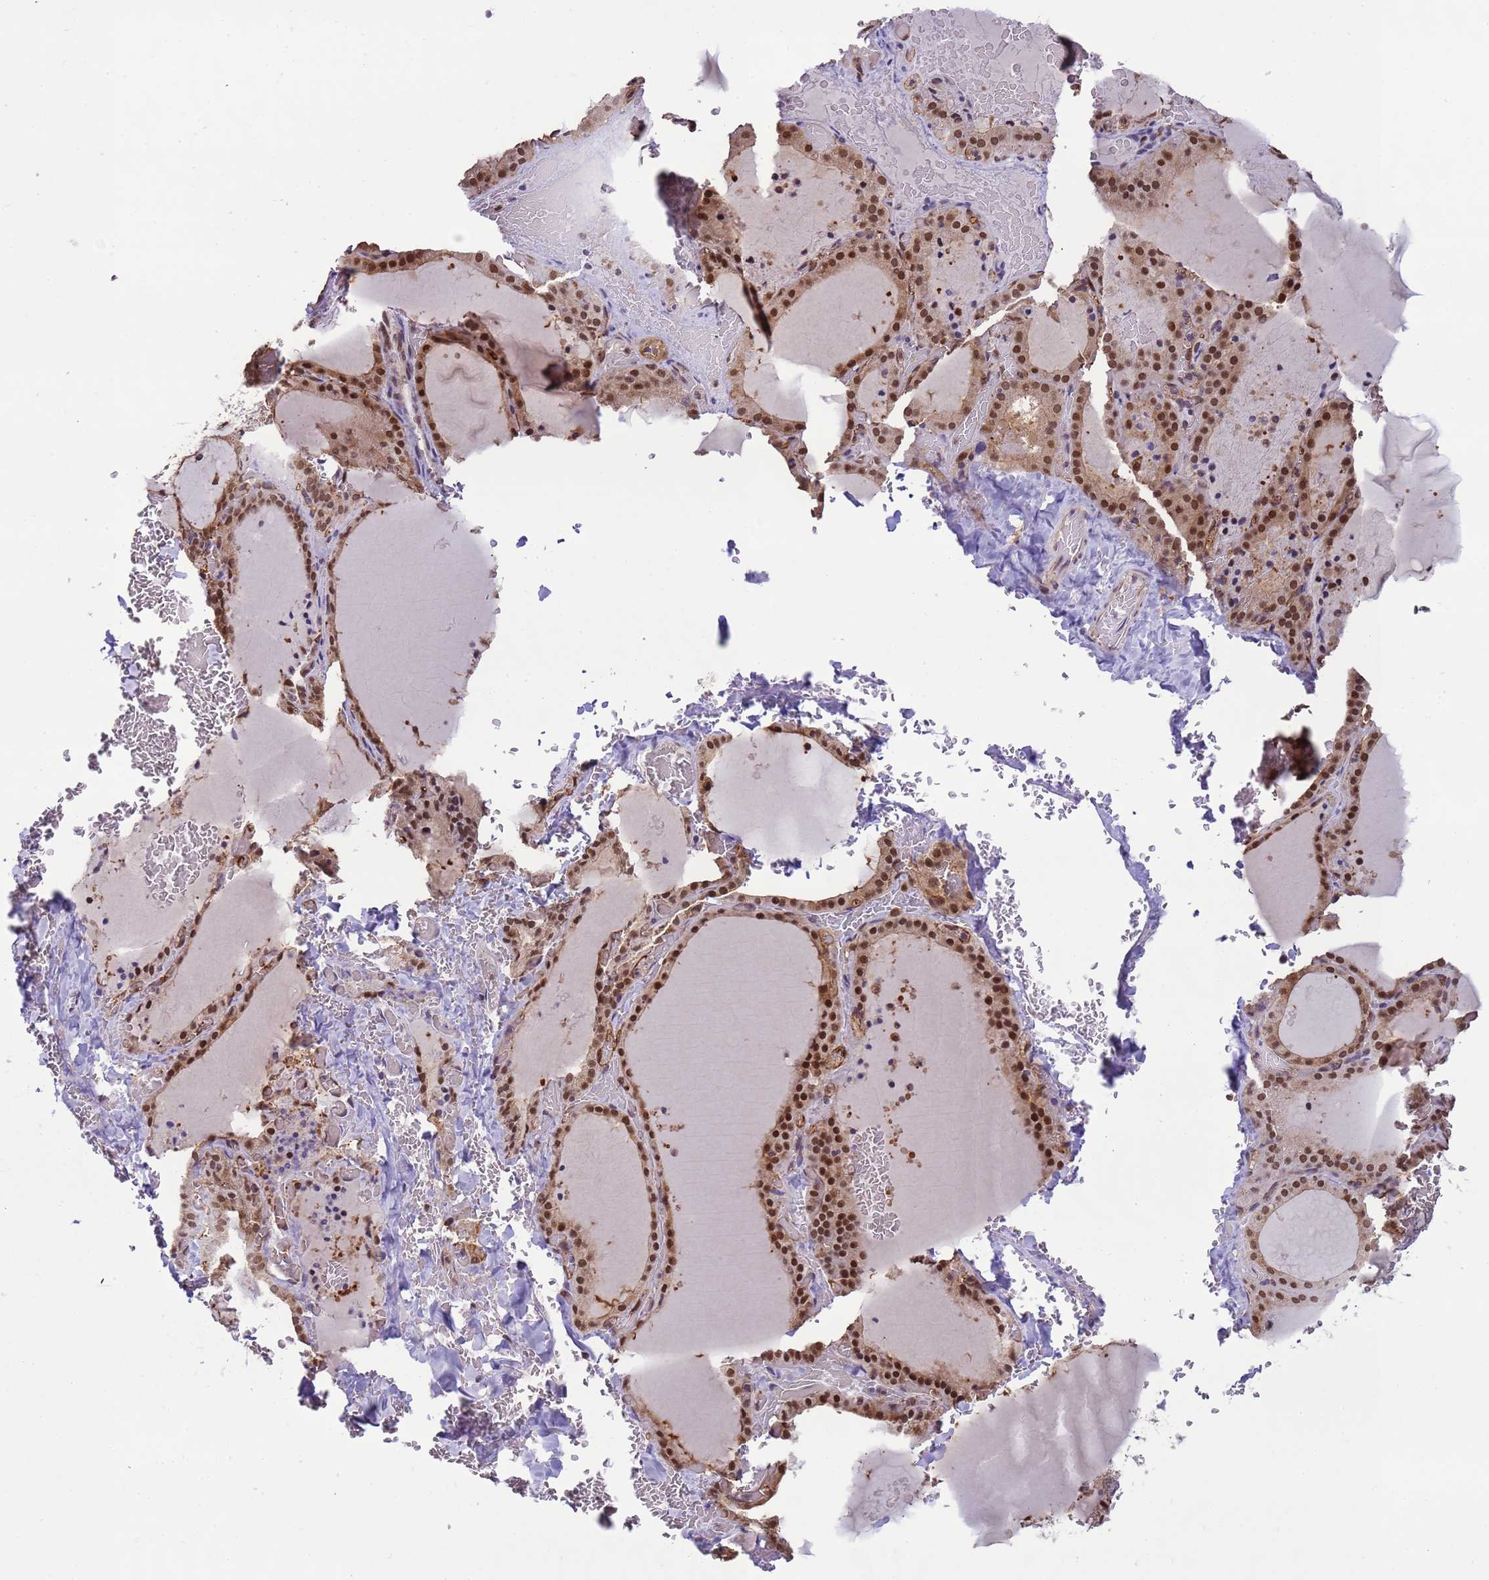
{"staining": {"intensity": "moderate", "quantity": ">75%", "location": "cytoplasmic/membranous,nuclear"}, "tissue": "thyroid gland", "cell_type": "Glandular cells", "image_type": "normal", "snomed": [{"axis": "morphology", "description": "Normal tissue, NOS"}, {"axis": "topography", "description": "Thyroid gland"}], "caption": "A micrograph of human thyroid gland stained for a protein exhibits moderate cytoplasmic/membranous,nuclear brown staining in glandular cells.", "gene": "ZBTB5", "patient": {"sex": "female", "age": 39}}